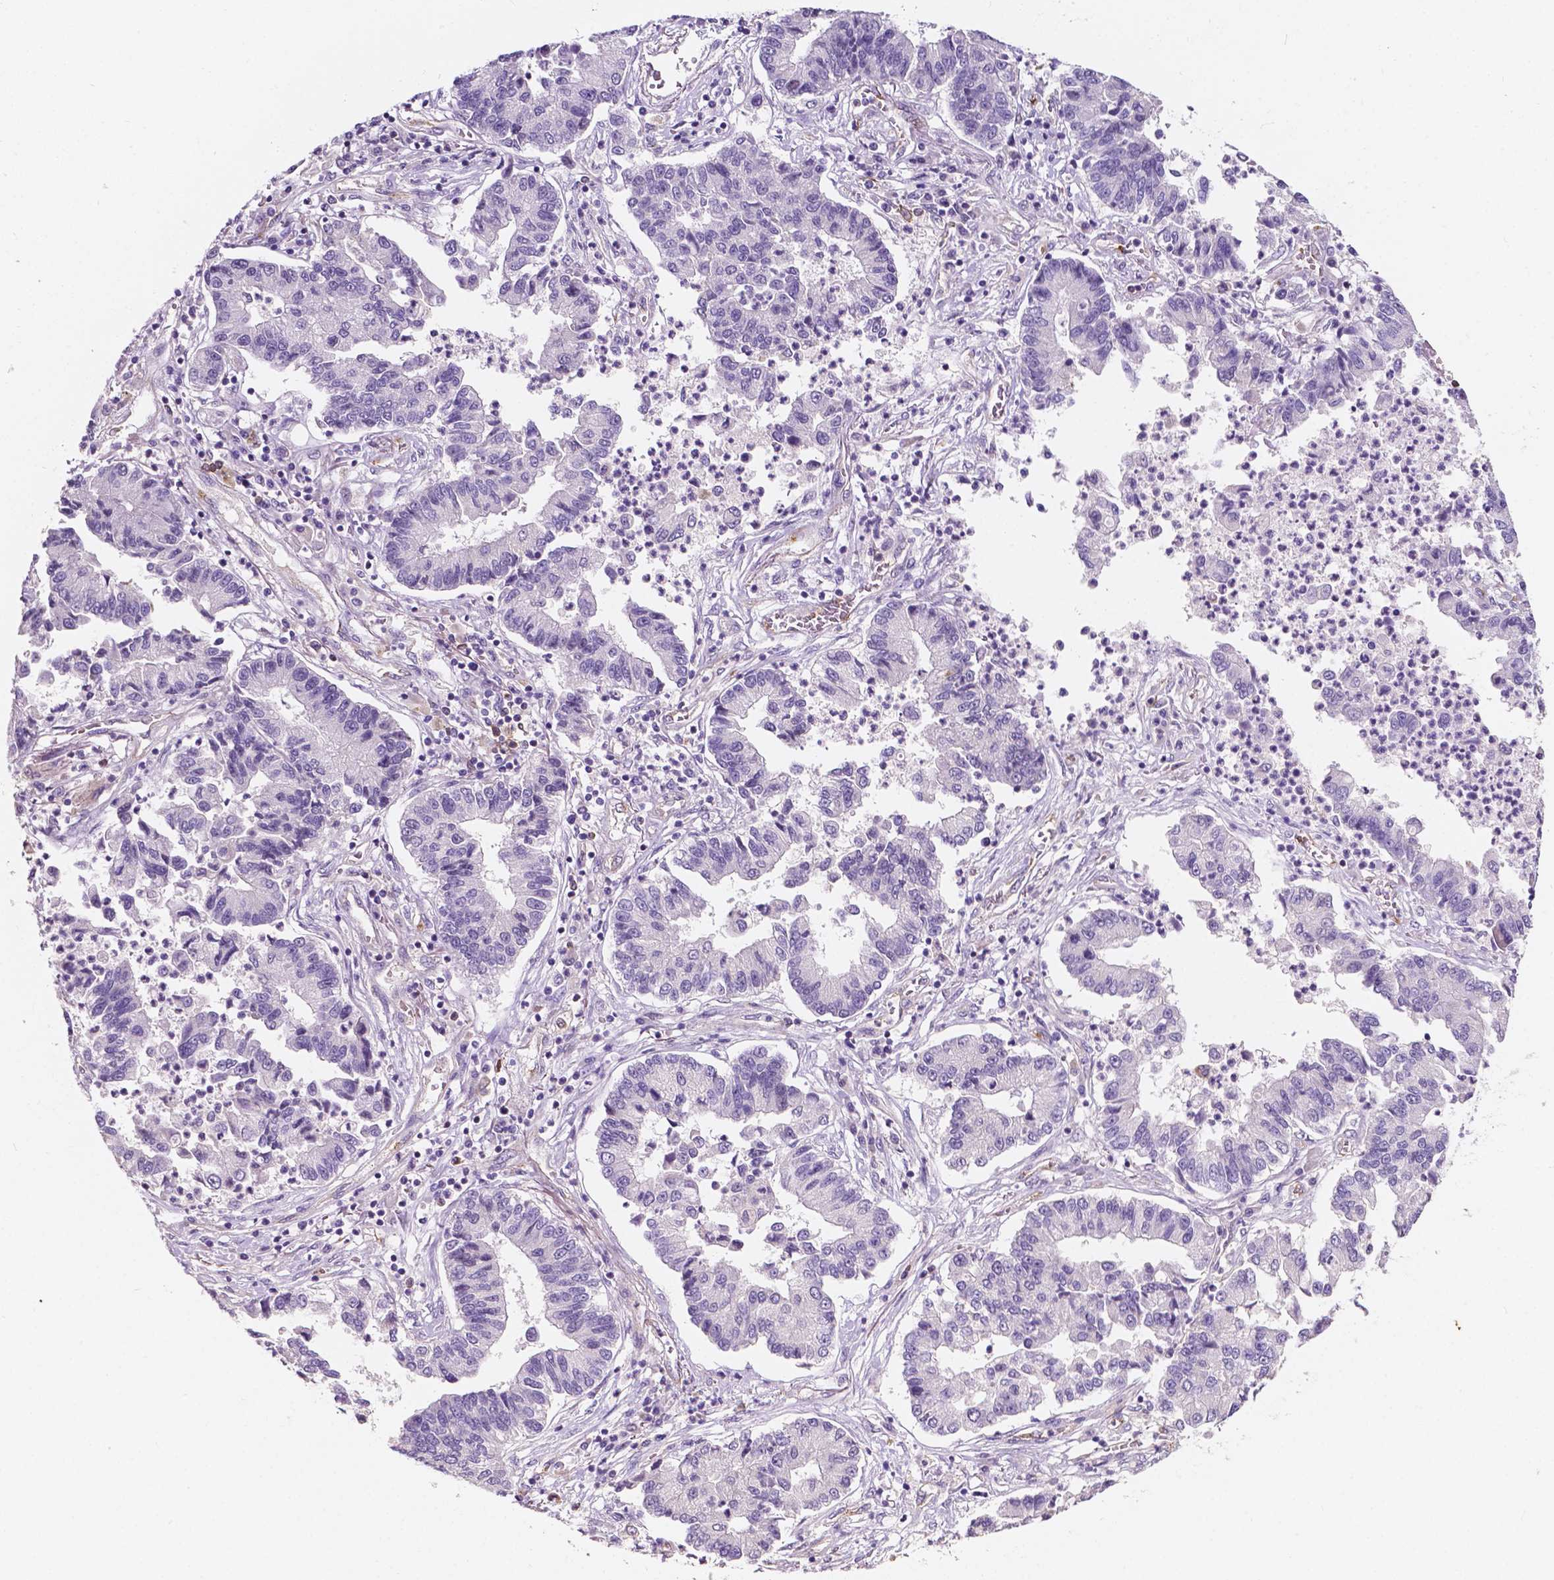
{"staining": {"intensity": "negative", "quantity": "none", "location": "none"}, "tissue": "lung cancer", "cell_type": "Tumor cells", "image_type": "cancer", "snomed": [{"axis": "morphology", "description": "Adenocarcinoma, NOS"}, {"axis": "topography", "description": "Lung"}], "caption": "This is a histopathology image of immunohistochemistry staining of adenocarcinoma (lung), which shows no expression in tumor cells.", "gene": "SLC22A4", "patient": {"sex": "female", "age": 57}}